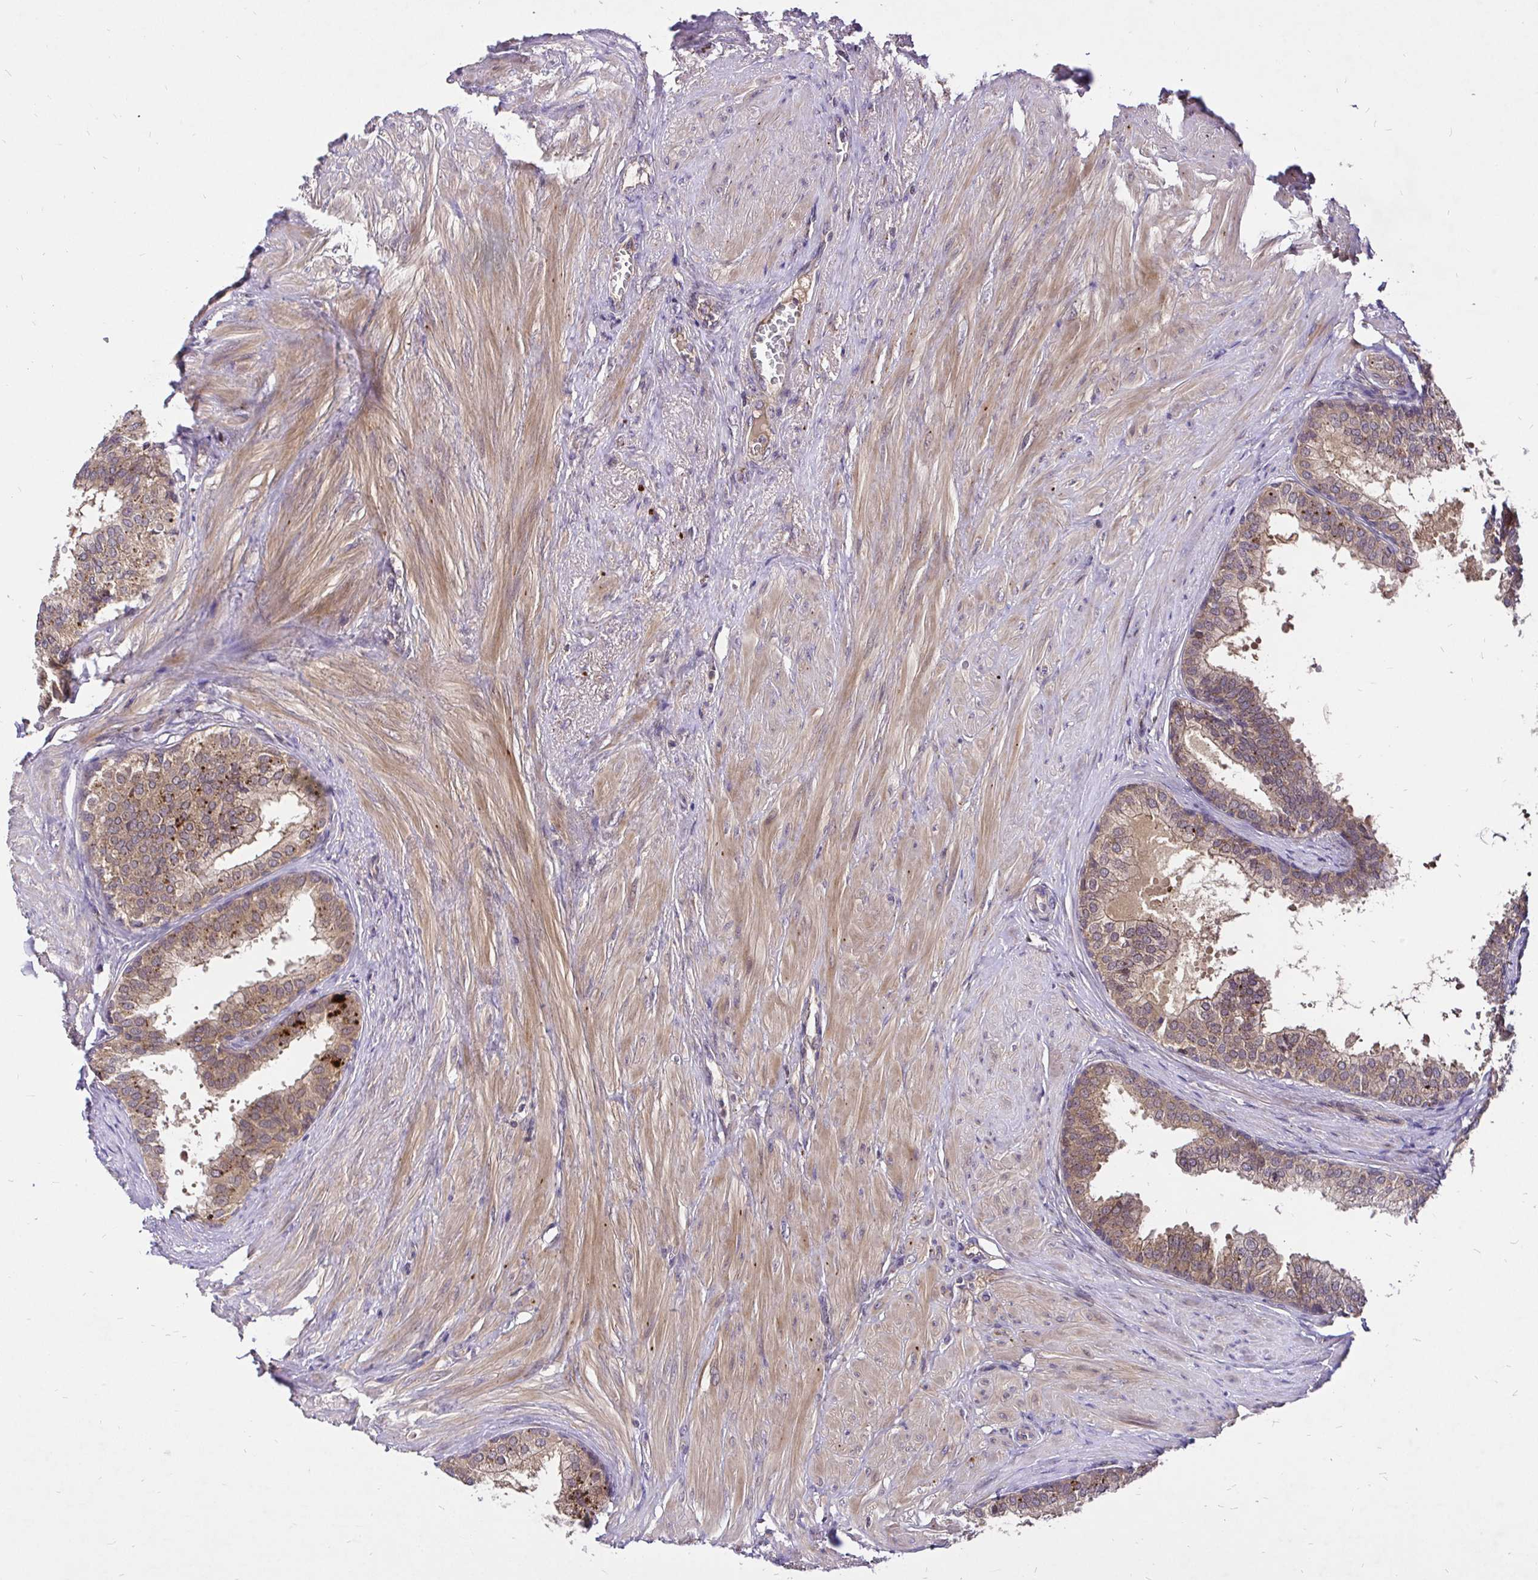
{"staining": {"intensity": "weak", "quantity": "25%-75%", "location": "cytoplasmic/membranous"}, "tissue": "prostate", "cell_type": "Glandular cells", "image_type": "normal", "snomed": [{"axis": "morphology", "description": "Normal tissue, NOS"}, {"axis": "topography", "description": "Prostate"}, {"axis": "topography", "description": "Peripheral nerve tissue"}], "caption": "The immunohistochemical stain labels weak cytoplasmic/membranous positivity in glandular cells of benign prostate. (brown staining indicates protein expression, while blue staining denotes nuclei).", "gene": "UBE2M", "patient": {"sex": "male", "age": 55}}